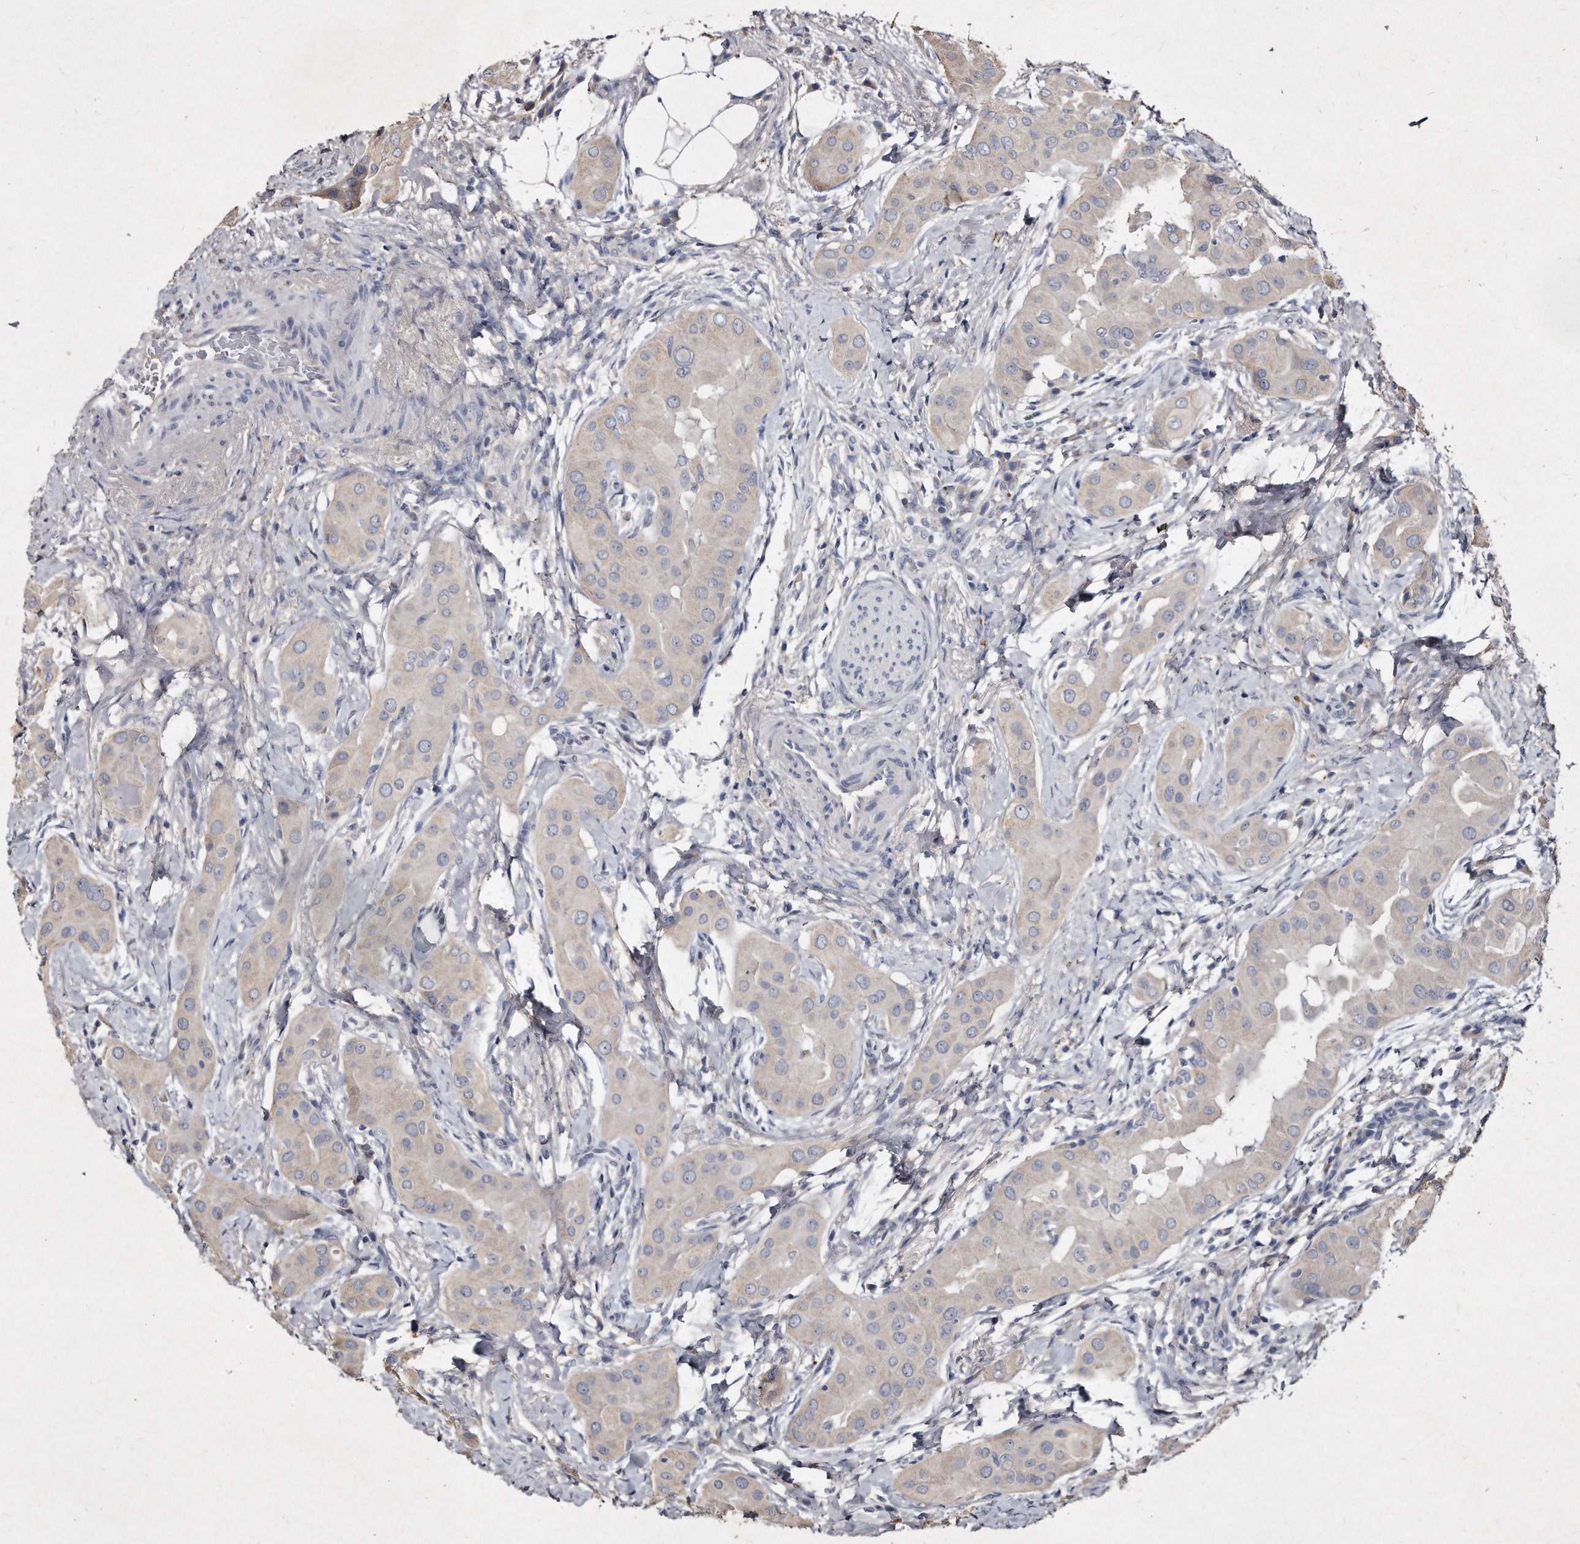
{"staining": {"intensity": "weak", "quantity": "<25%", "location": "cytoplasmic/membranous"}, "tissue": "thyroid cancer", "cell_type": "Tumor cells", "image_type": "cancer", "snomed": [{"axis": "morphology", "description": "Papillary adenocarcinoma, NOS"}, {"axis": "topography", "description": "Thyroid gland"}], "caption": "DAB immunohistochemical staining of papillary adenocarcinoma (thyroid) demonstrates no significant positivity in tumor cells.", "gene": "KLHDC3", "patient": {"sex": "male", "age": 33}}